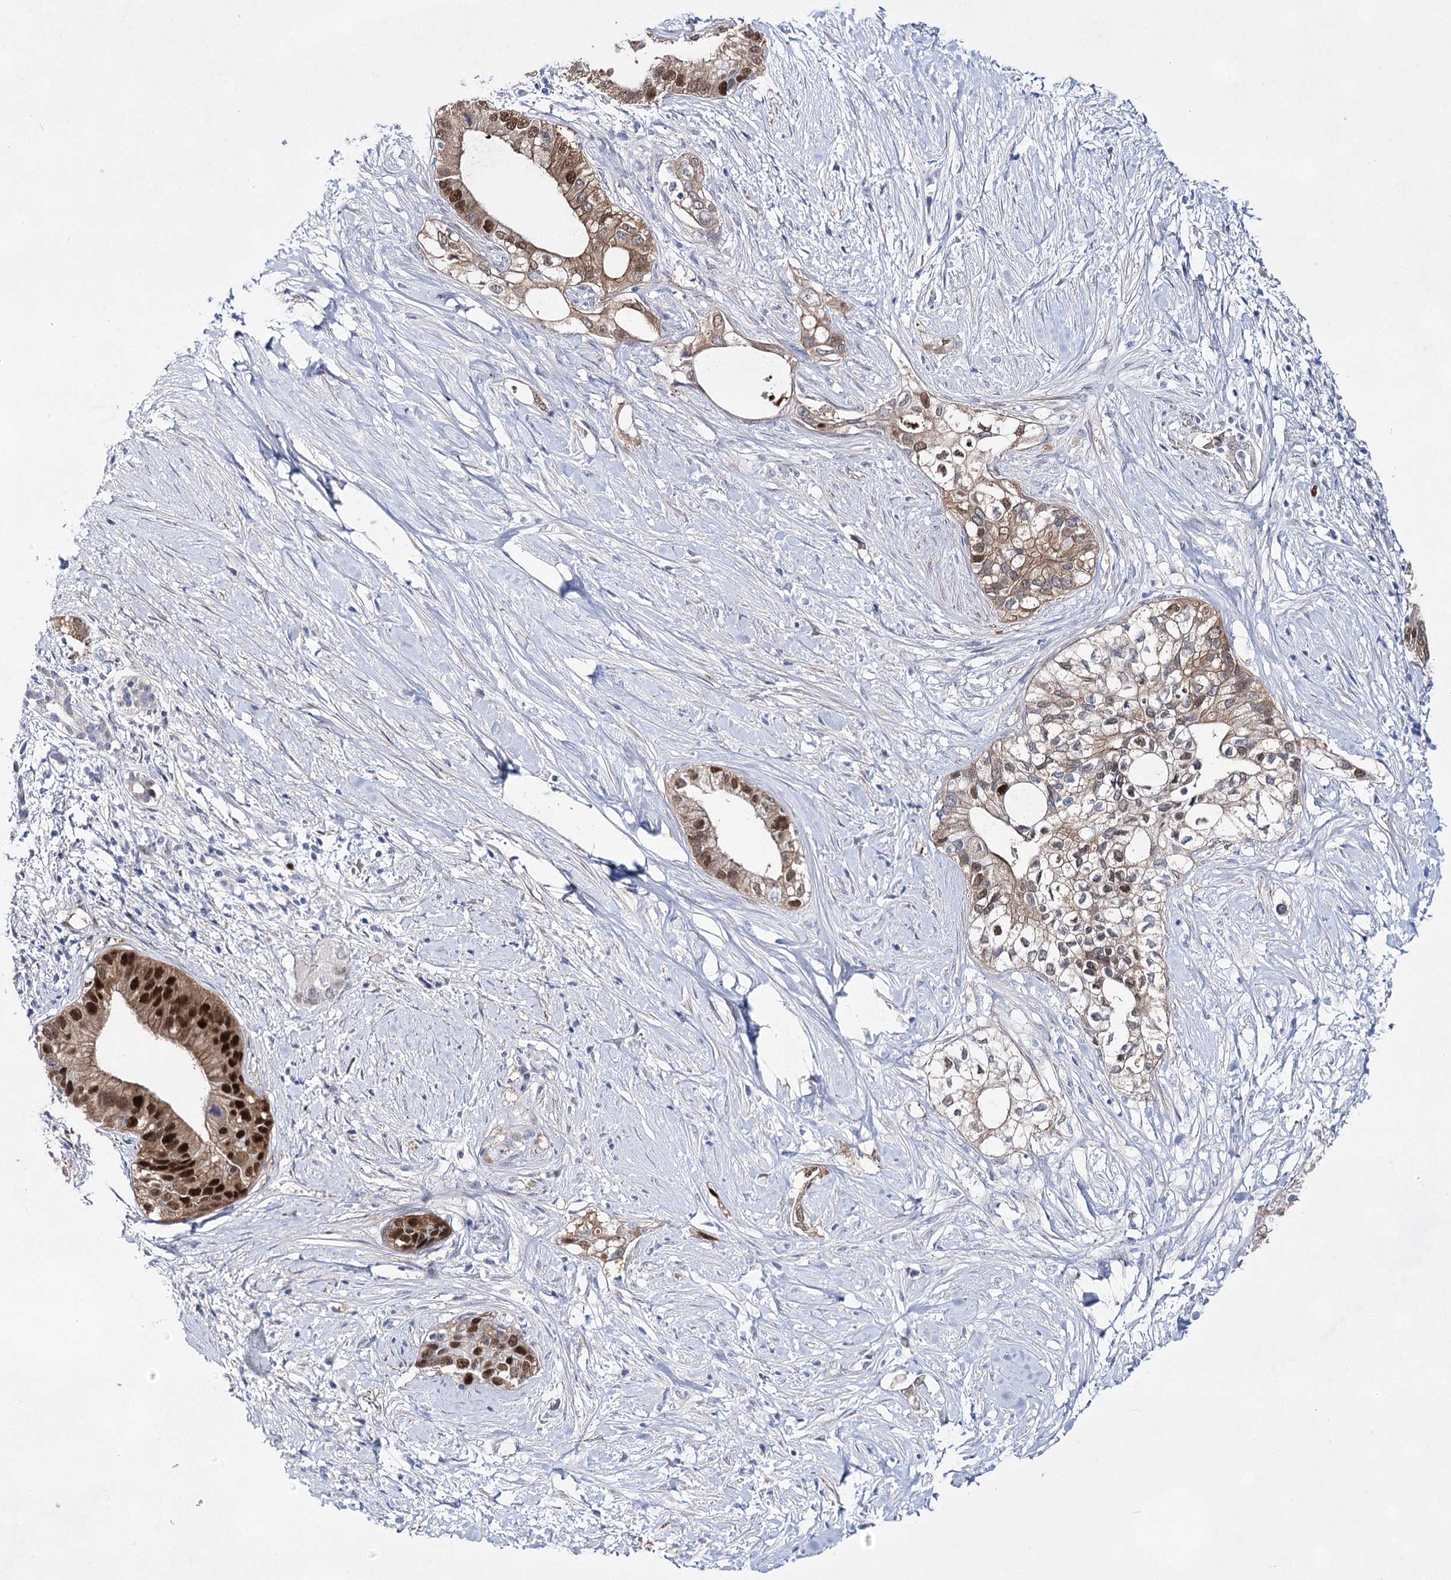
{"staining": {"intensity": "strong", "quantity": "25%-75%", "location": "cytoplasmic/membranous,nuclear"}, "tissue": "pancreatic cancer", "cell_type": "Tumor cells", "image_type": "cancer", "snomed": [{"axis": "morphology", "description": "Normal tissue, NOS"}, {"axis": "morphology", "description": "Adenocarcinoma, NOS"}, {"axis": "topography", "description": "Pancreas"}, {"axis": "topography", "description": "Peripheral nerve tissue"}], "caption": "Protein staining of pancreatic adenocarcinoma tissue demonstrates strong cytoplasmic/membranous and nuclear staining in about 25%-75% of tumor cells. Ihc stains the protein of interest in brown and the nuclei are stained blue.", "gene": "UGDH", "patient": {"sex": "male", "age": 59}}